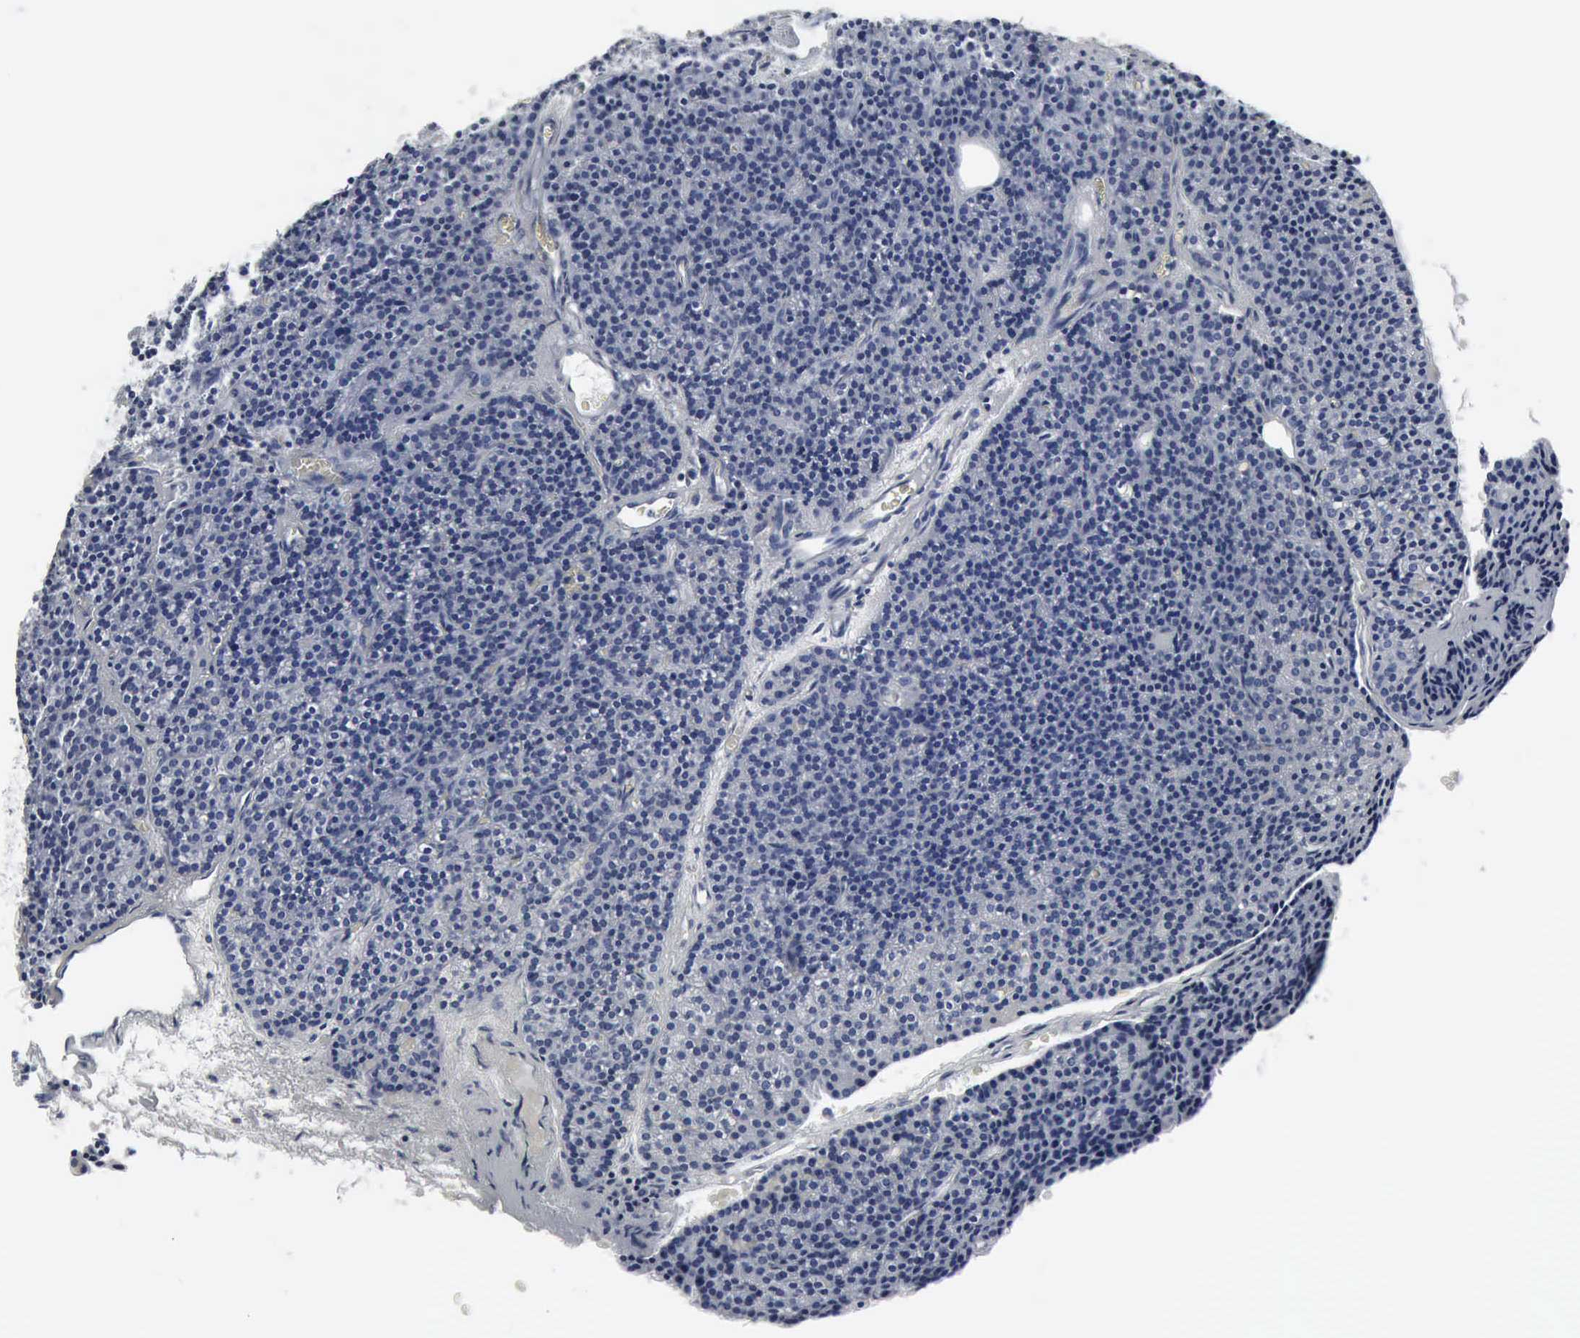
{"staining": {"intensity": "negative", "quantity": "none", "location": "none"}, "tissue": "parathyroid gland", "cell_type": "Glandular cells", "image_type": "normal", "snomed": [{"axis": "morphology", "description": "Normal tissue, NOS"}, {"axis": "topography", "description": "Parathyroid gland"}], "caption": "Immunohistochemistry (IHC) image of unremarkable human parathyroid gland stained for a protein (brown), which exhibits no staining in glandular cells. (DAB (3,3'-diaminobenzidine) immunohistochemistry visualized using brightfield microscopy, high magnification).", "gene": "SNAP25", "patient": {"sex": "male", "age": 57}}